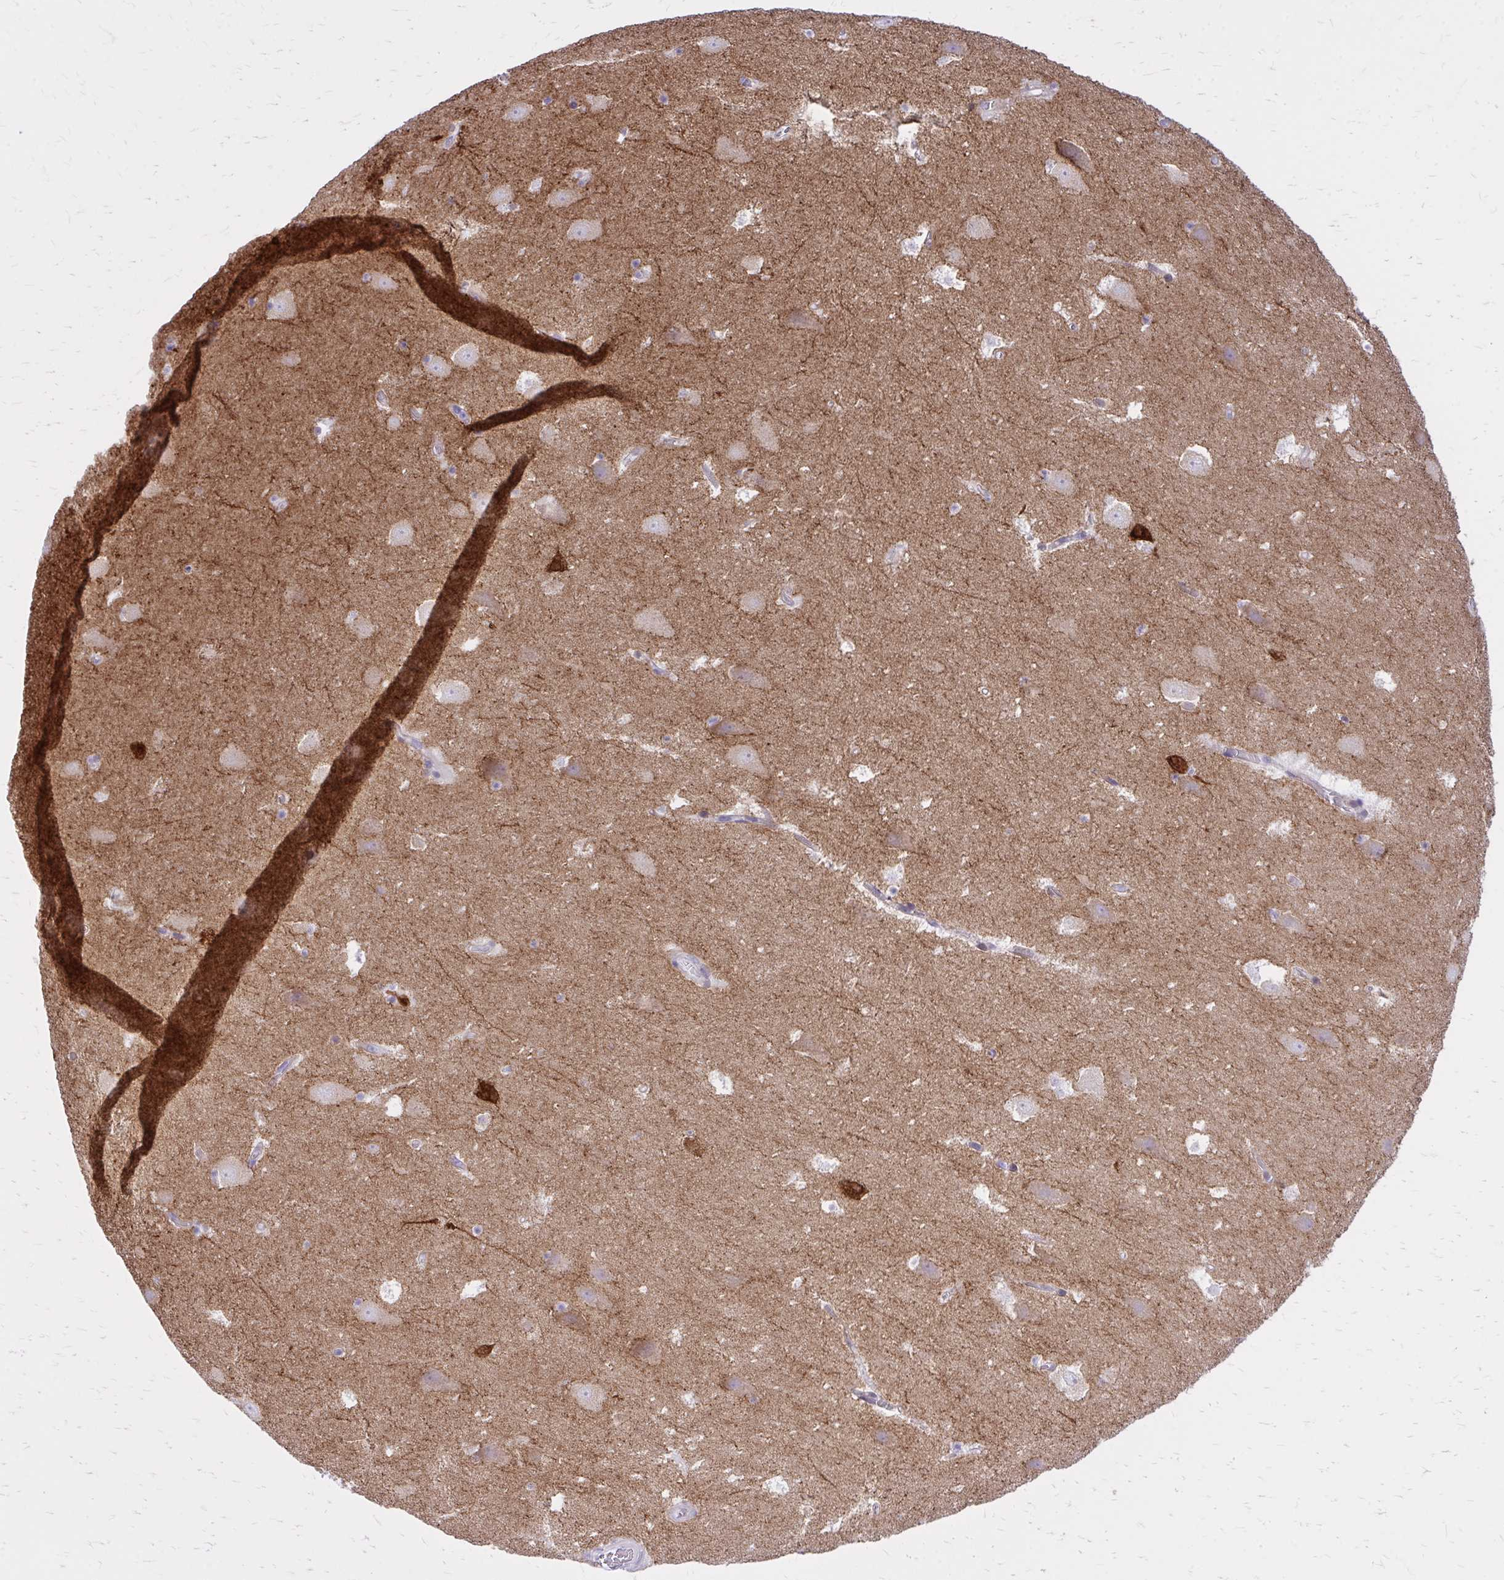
{"staining": {"intensity": "negative", "quantity": "none", "location": "none"}, "tissue": "hippocampus", "cell_type": "Glial cells", "image_type": "normal", "snomed": [{"axis": "morphology", "description": "Normal tissue, NOS"}, {"axis": "topography", "description": "Hippocampus"}], "caption": "Hippocampus was stained to show a protein in brown. There is no significant positivity in glial cells. (DAB IHC visualized using brightfield microscopy, high magnification).", "gene": "EPB41L1", "patient": {"sex": "female", "age": 42}}